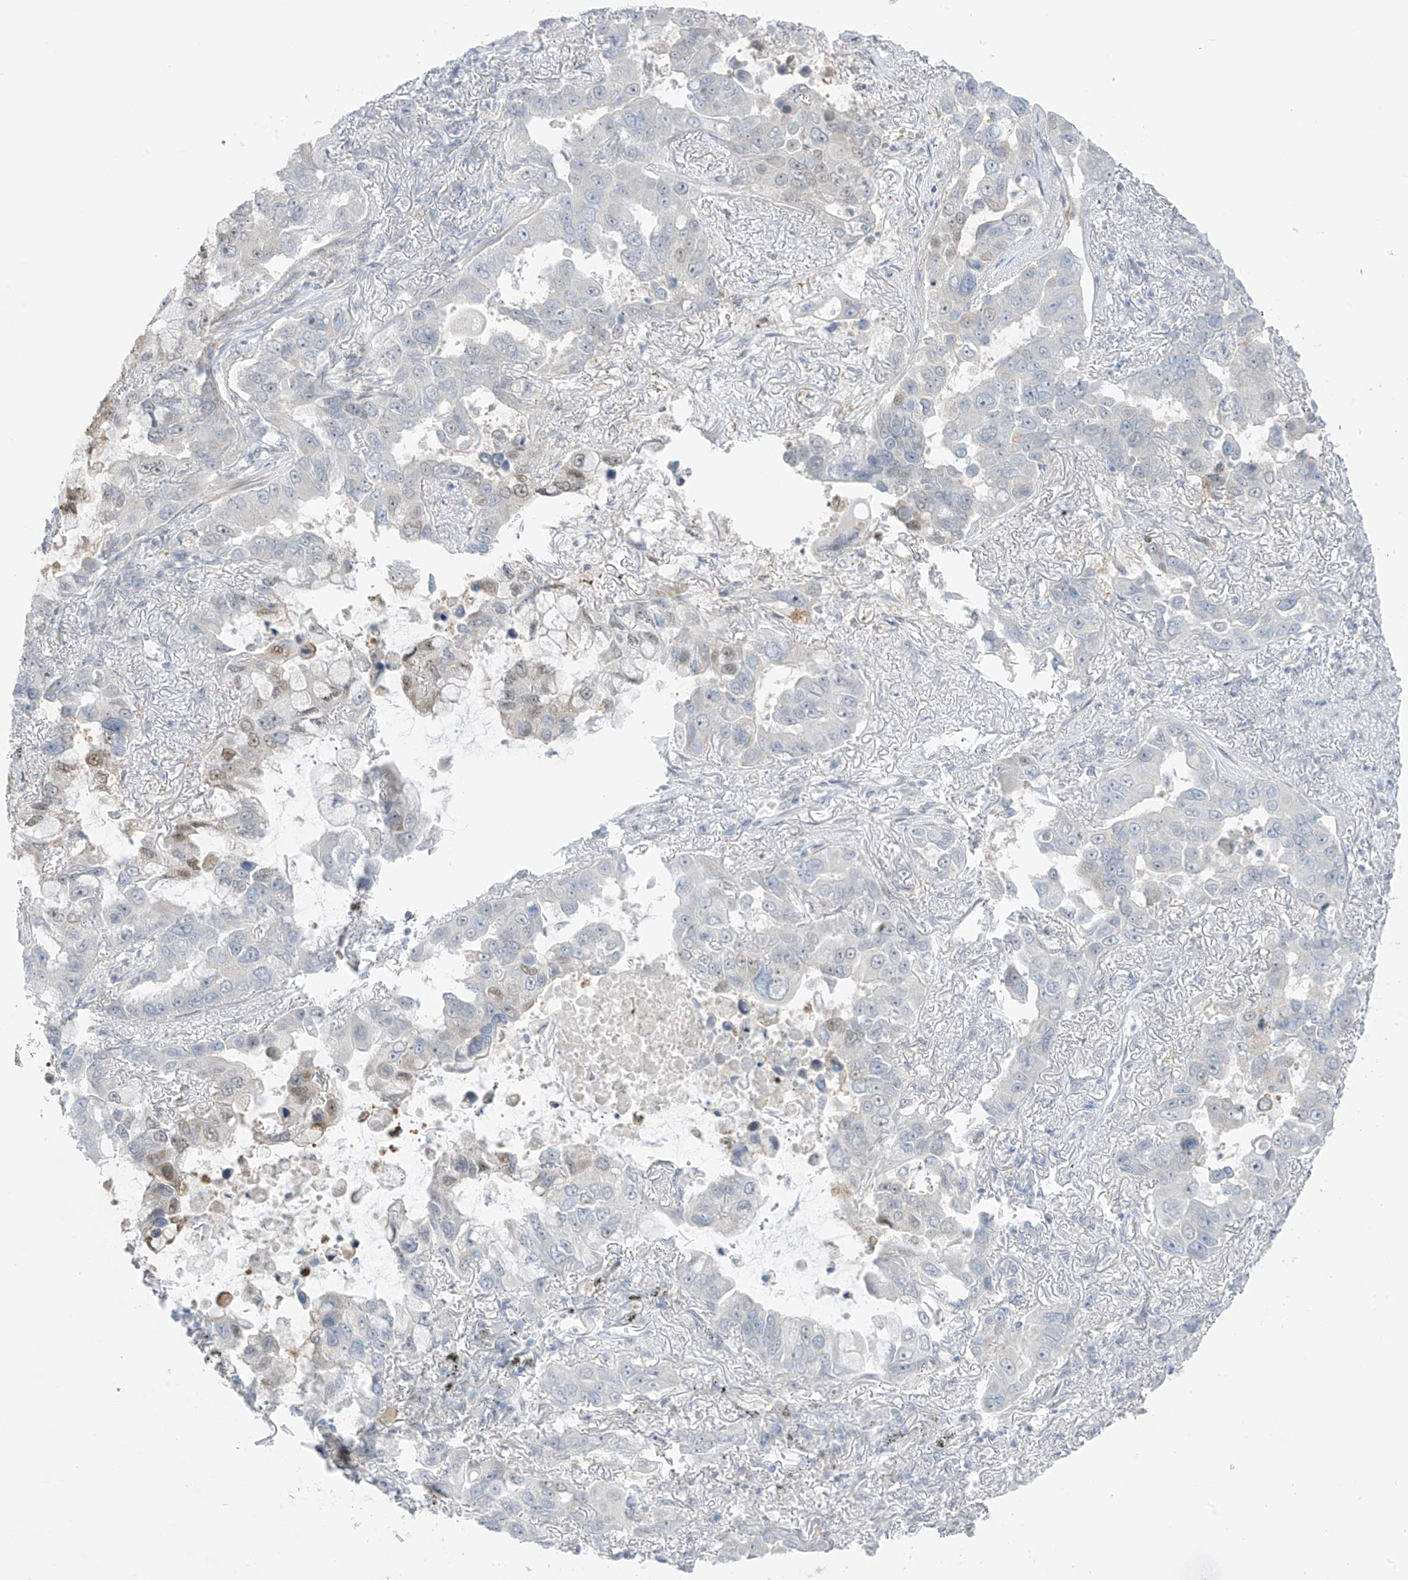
{"staining": {"intensity": "negative", "quantity": "none", "location": "none"}, "tissue": "lung cancer", "cell_type": "Tumor cells", "image_type": "cancer", "snomed": [{"axis": "morphology", "description": "Adenocarcinoma, NOS"}, {"axis": "topography", "description": "Lung"}], "caption": "Protein analysis of lung adenocarcinoma exhibits no significant expression in tumor cells. (DAB (3,3'-diaminobenzidine) IHC with hematoxylin counter stain).", "gene": "ASPRV1", "patient": {"sex": "male", "age": 64}}